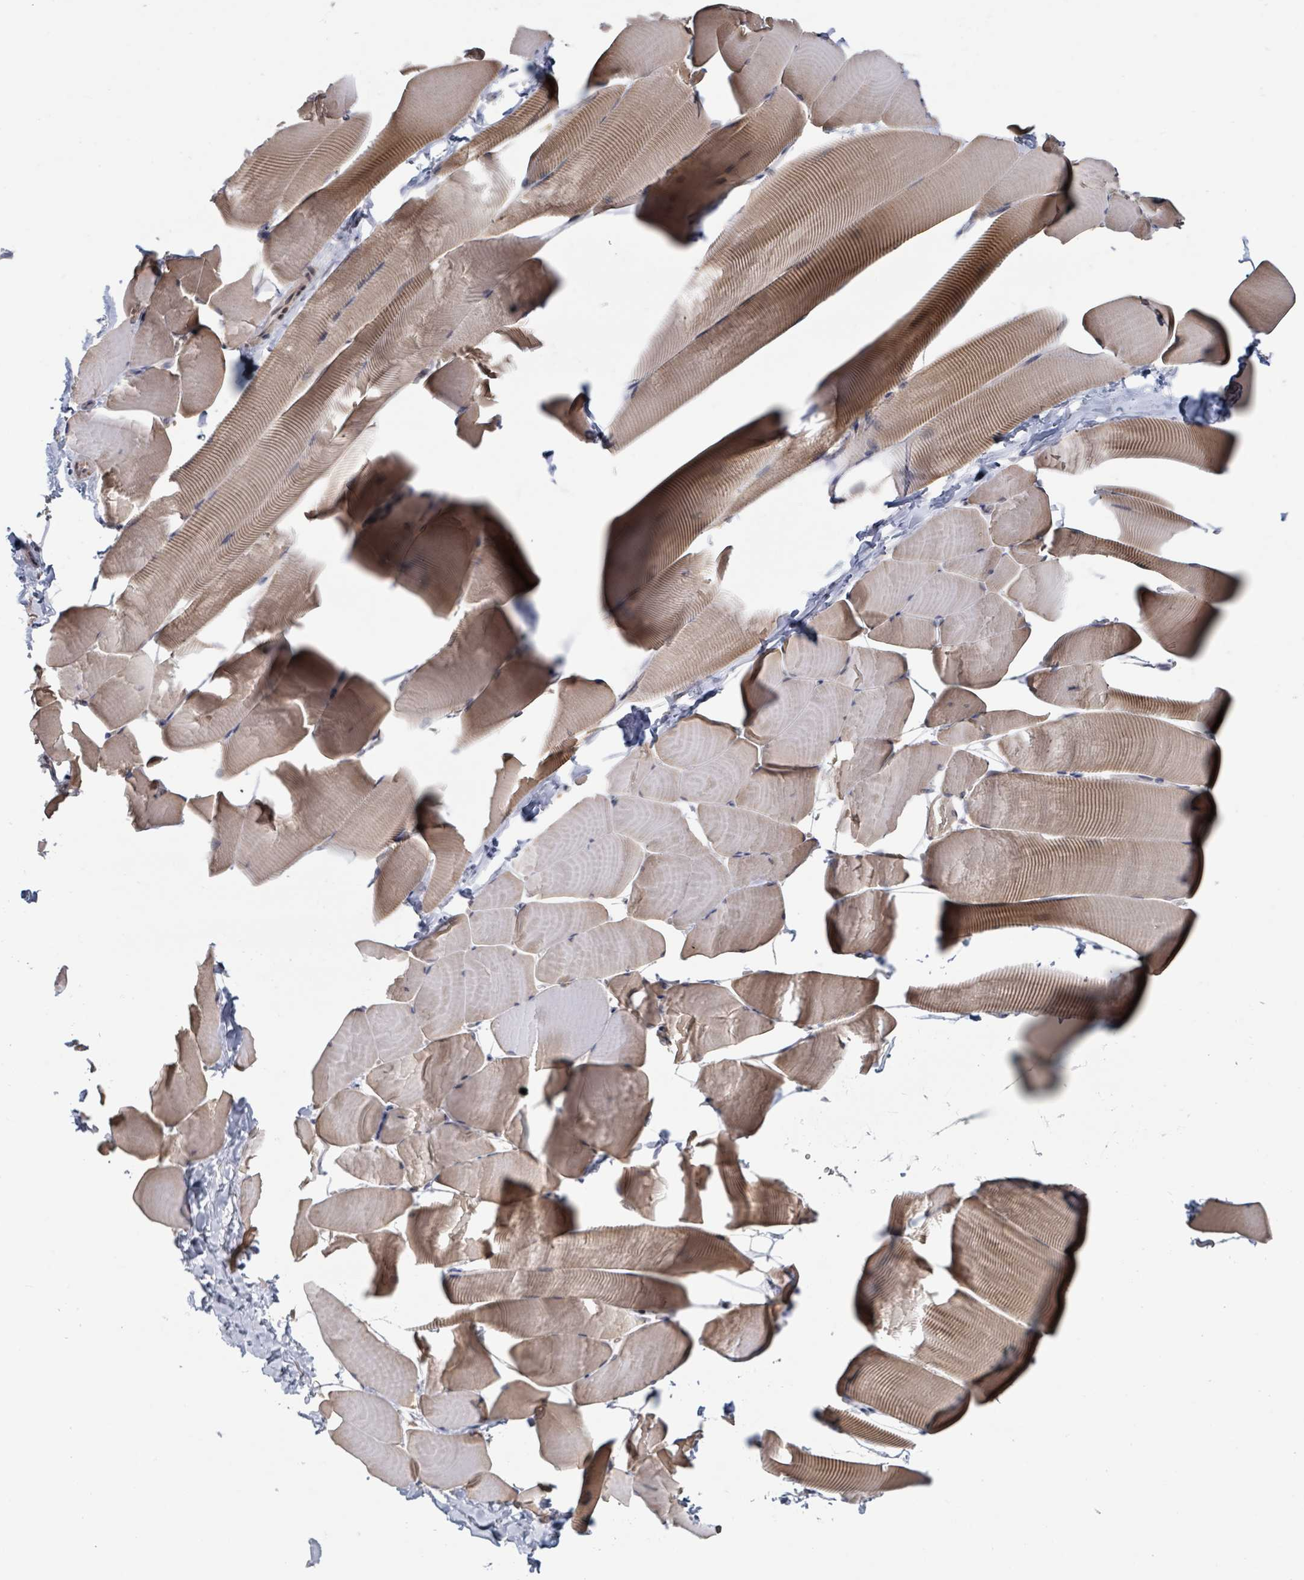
{"staining": {"intensity": "moderate", "quantity": "25%-75%", "location": "cytoplasmic/membranous"}, "tissue": "skeletal muscle", "cell_type": "Myocytes", "image_type": "normal", "snomed": [{"axis": "morphology", "description": "Normal tissue, NOS"}, {"axis": "topography", "description": "Skeletal muscle"}], "caption": "DAB immunohistochemical staining of benign human skeletal muscle demonstrates moderate cytoplasmic/membranous protein staining in approximately 25%-75% of myocytes.", "gene": "HIVEP1", "patient": {"sex": "male", "age": 25}}